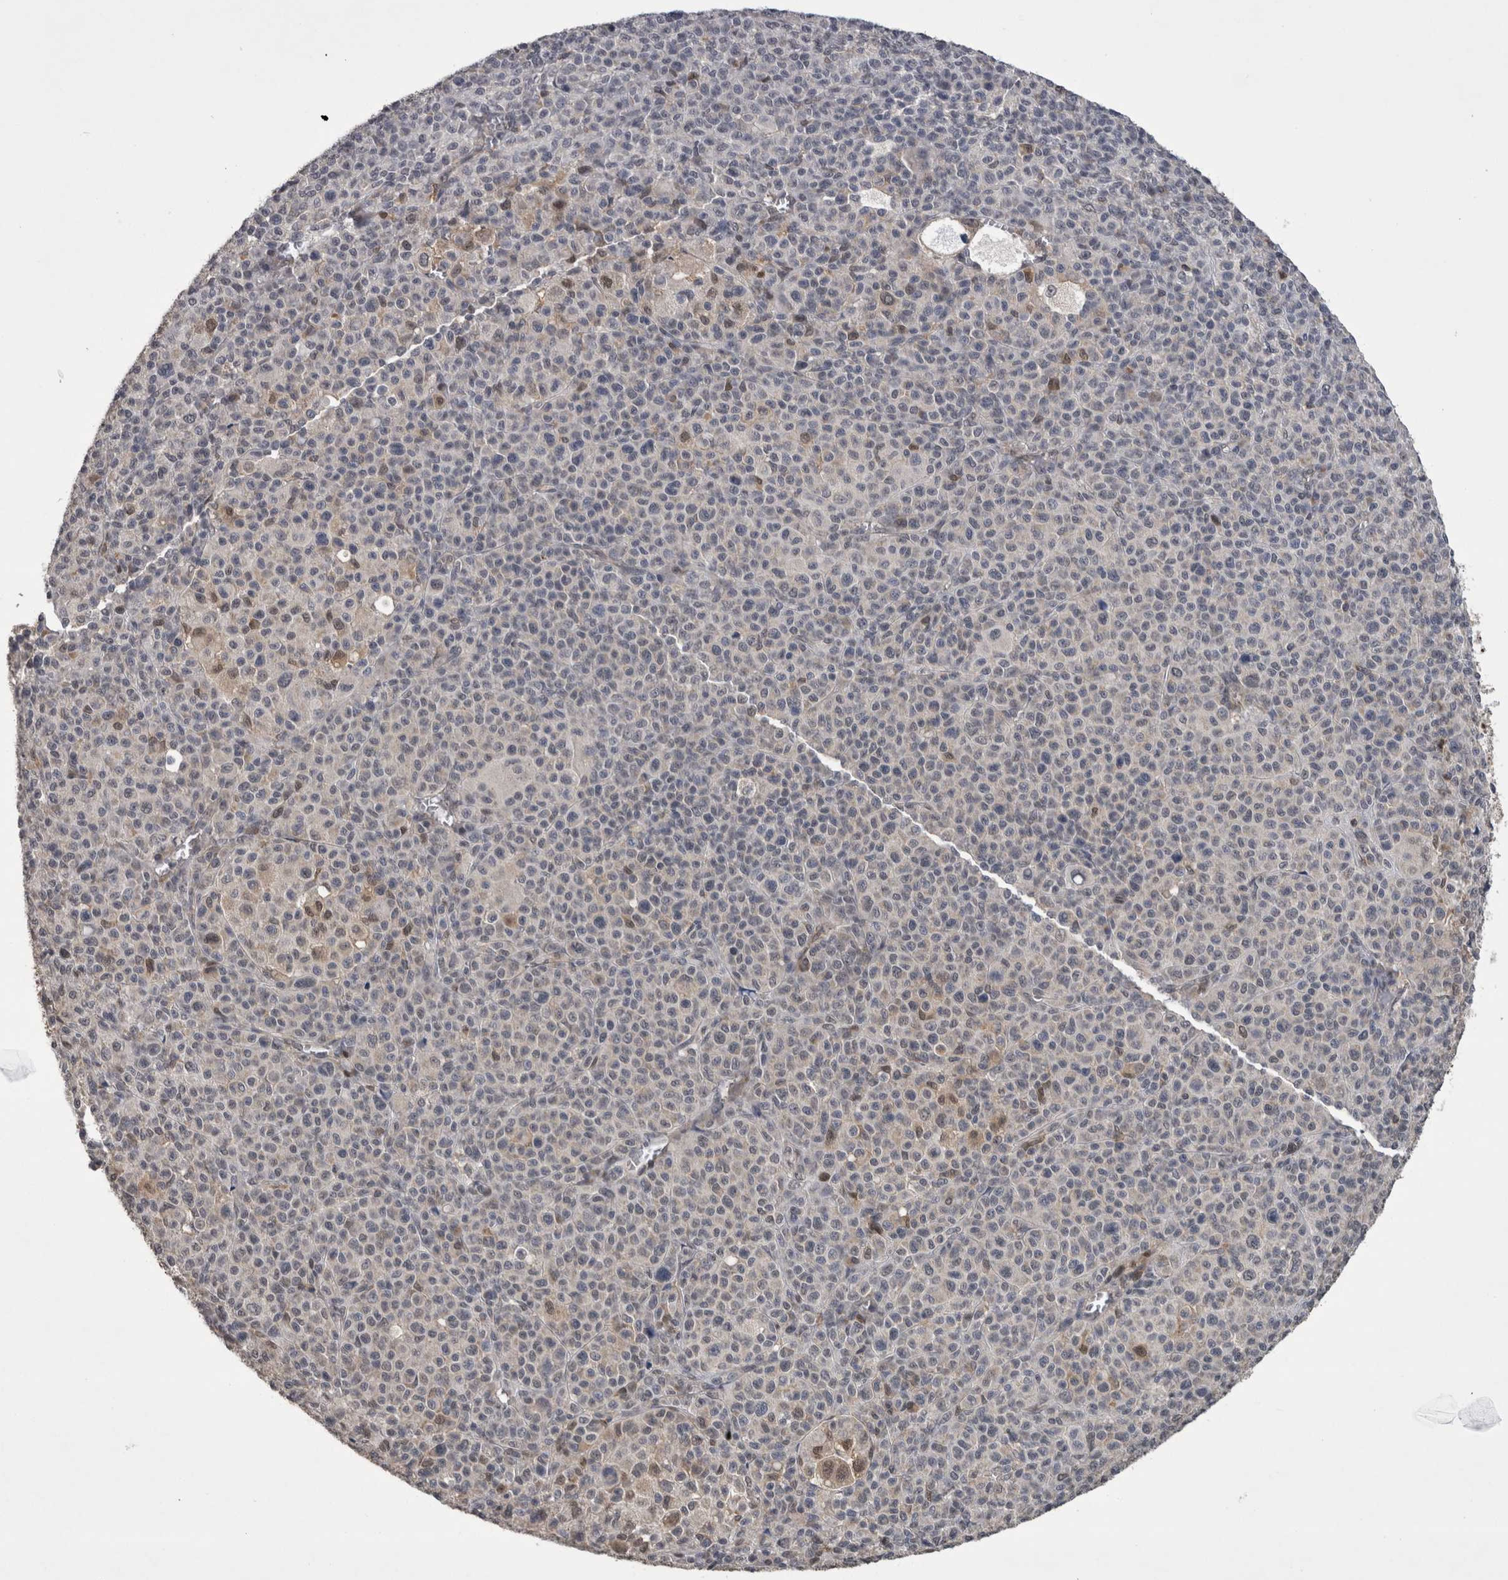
{"staining": {"intensity": "negative", "quantity": "none", "location": "none"}, "tissue": "melanoma", "cell_type": "Tumor cells", "image_type": "cancer", "snomed": [{"axis": "morphology", "description": "Malignant melanoma, Metastatic site"}, {"axis": "topography", "description": "Skin"}], "caption": "DAB (3,3'-diaminobenzidine) immunohistochemical staining of human malignant melanoma (metastatic site) displays no significant expression in tumor cells. (IHC, brightfield microscopy, high magnification).", "gene": "NFATC2", "patient": {"sex": "female", "age": 74}}